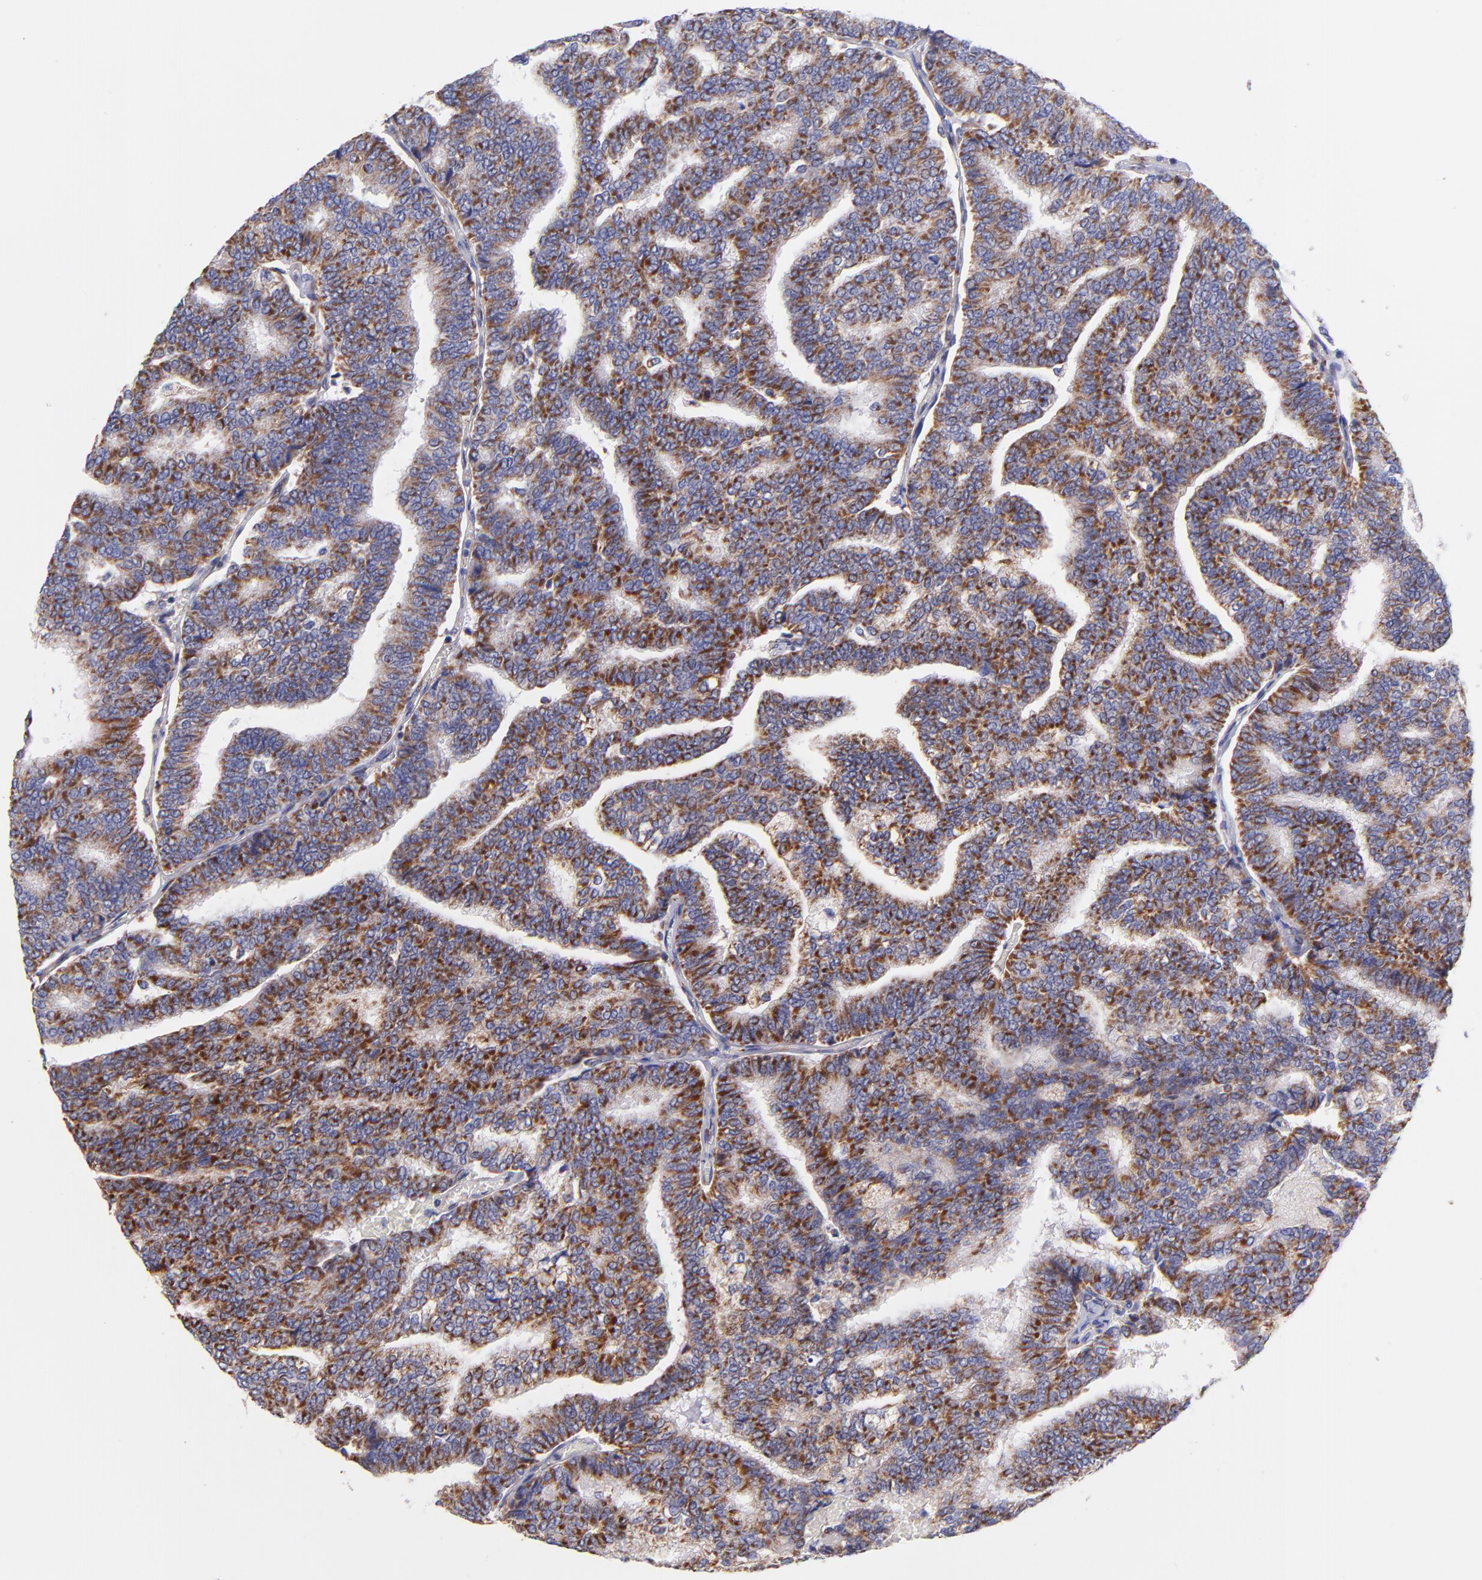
{"staining": {"intensity": "moderate", "quantity": "25%-75%", "location": "cytoplasmic/membranous"}, "tissue": "thyroid cancer", "cell_type": "Tumor cells", "image_type": "cancer", "snomed": [{"axis": "morphology", "description": "Papillary adenocarcinoma, NOS"}, {"axis": "topography", "description": "Thyroid gland"}], "caption": "Immunohistochemistry staining of thyroid cancer, which exhibits medium levels of moderate cytoplasmic/membranous expression in approximately 25%-75% of tumor cells indicating moderate cytoplasmic/membranous protein staining. The staining was performed using DAB (brown) for protein detection and nuclei were counterstained in hematoxylin (blue).", "gene": "NDUFB7", "patient": {"sex": "female", "age": 35}}